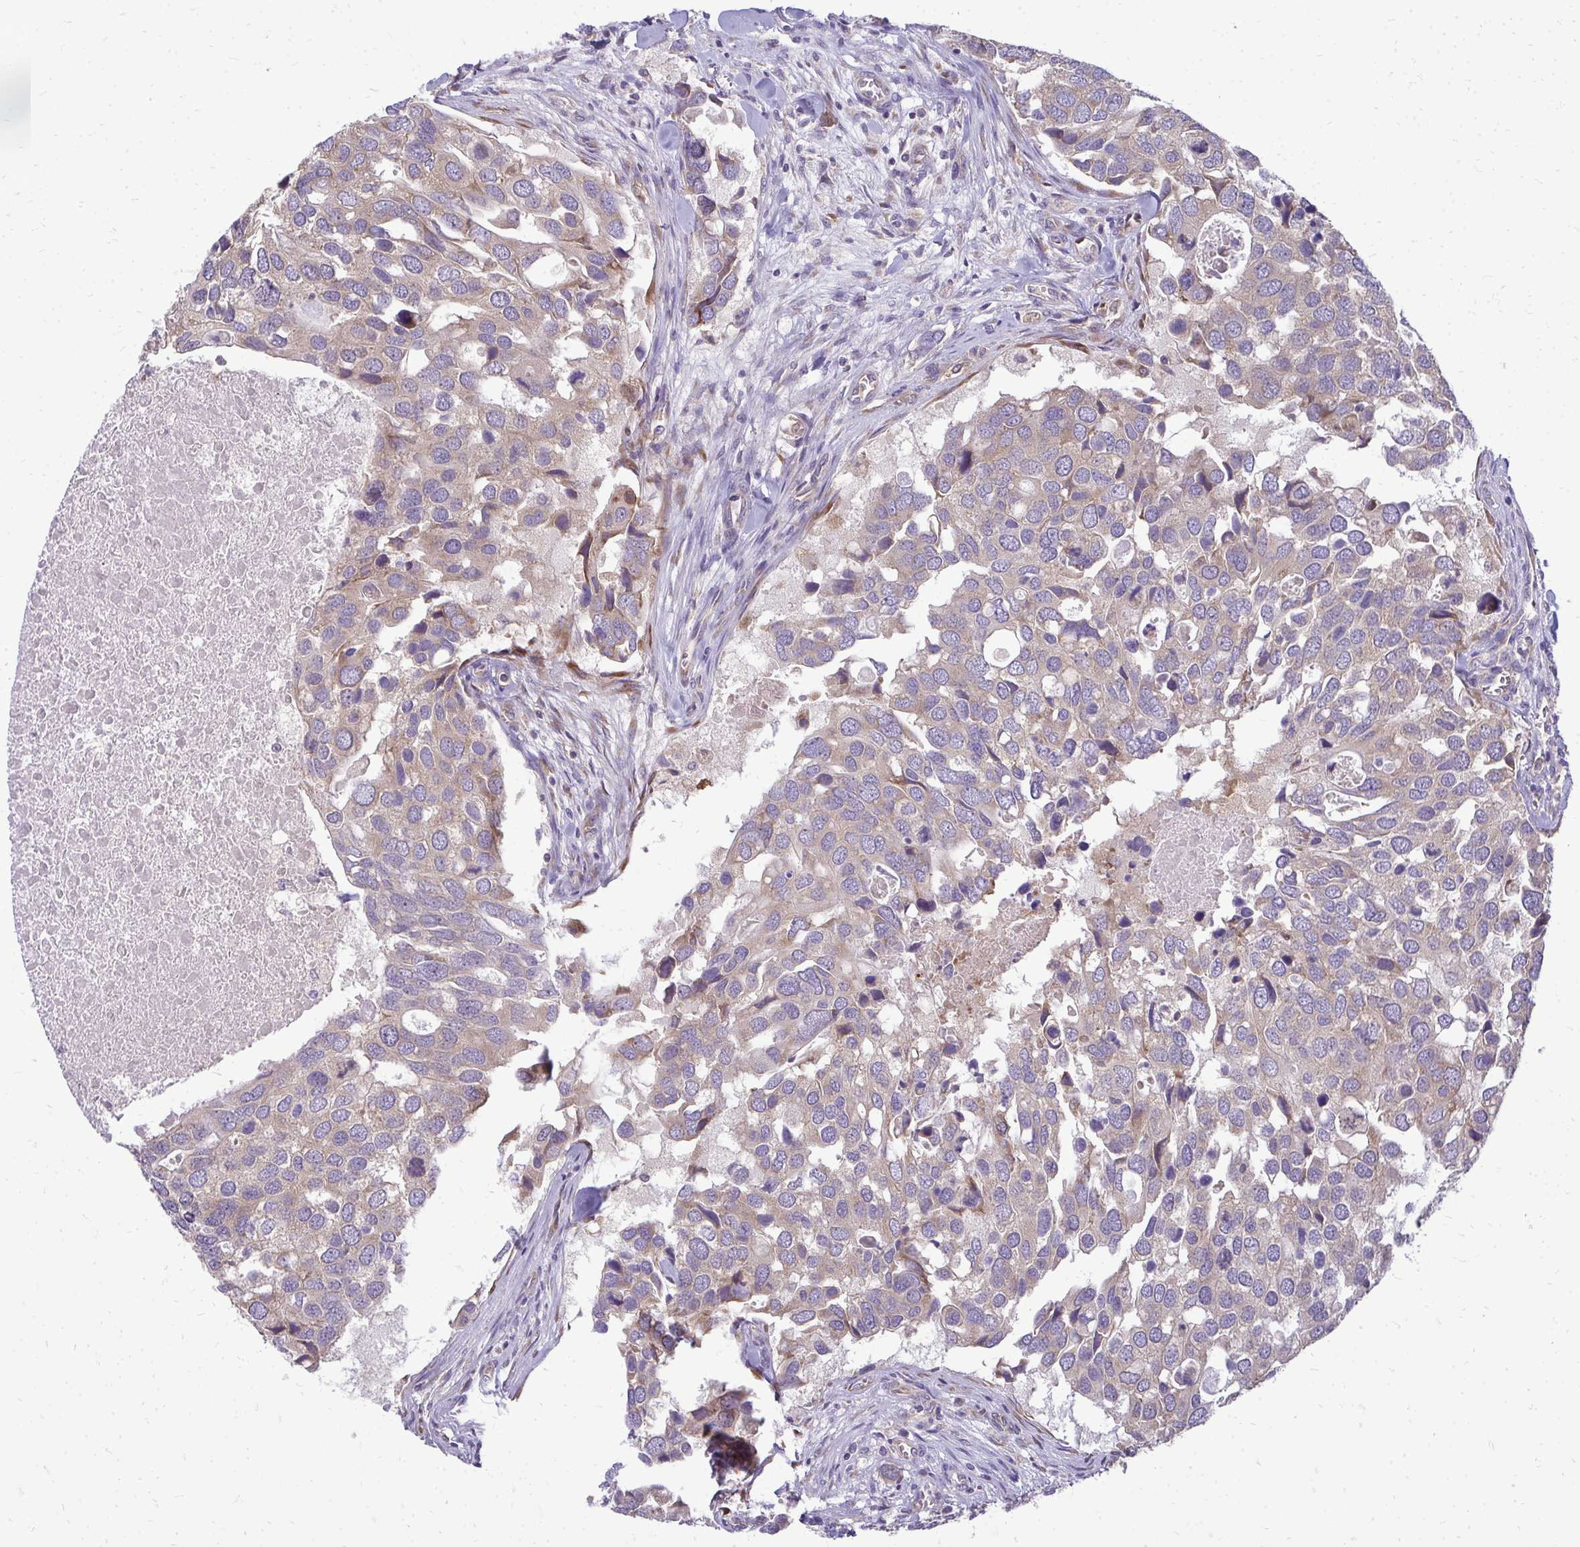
{"staining": {"intensity": "weak", "quantity": ">75%", "location": "cytoplasmic/membranous"}, "tissue": "breast cancer", "cell_type": "Tumor cells", "image_type": "cancer", "snomed": [{"axis": "morphology", "description": "Duct carcinoma"}, {"axis": "topography", "description": "Breast"}], "caption": "Breast cancer (invasive ductal carcinoma) stained for a protein (brown) shows weak cytoplasmic/membranous positive positivity in about >75% of tumor cells.", "gene": "RPLP2", "patient": {"sex": "female", "age": 83}}